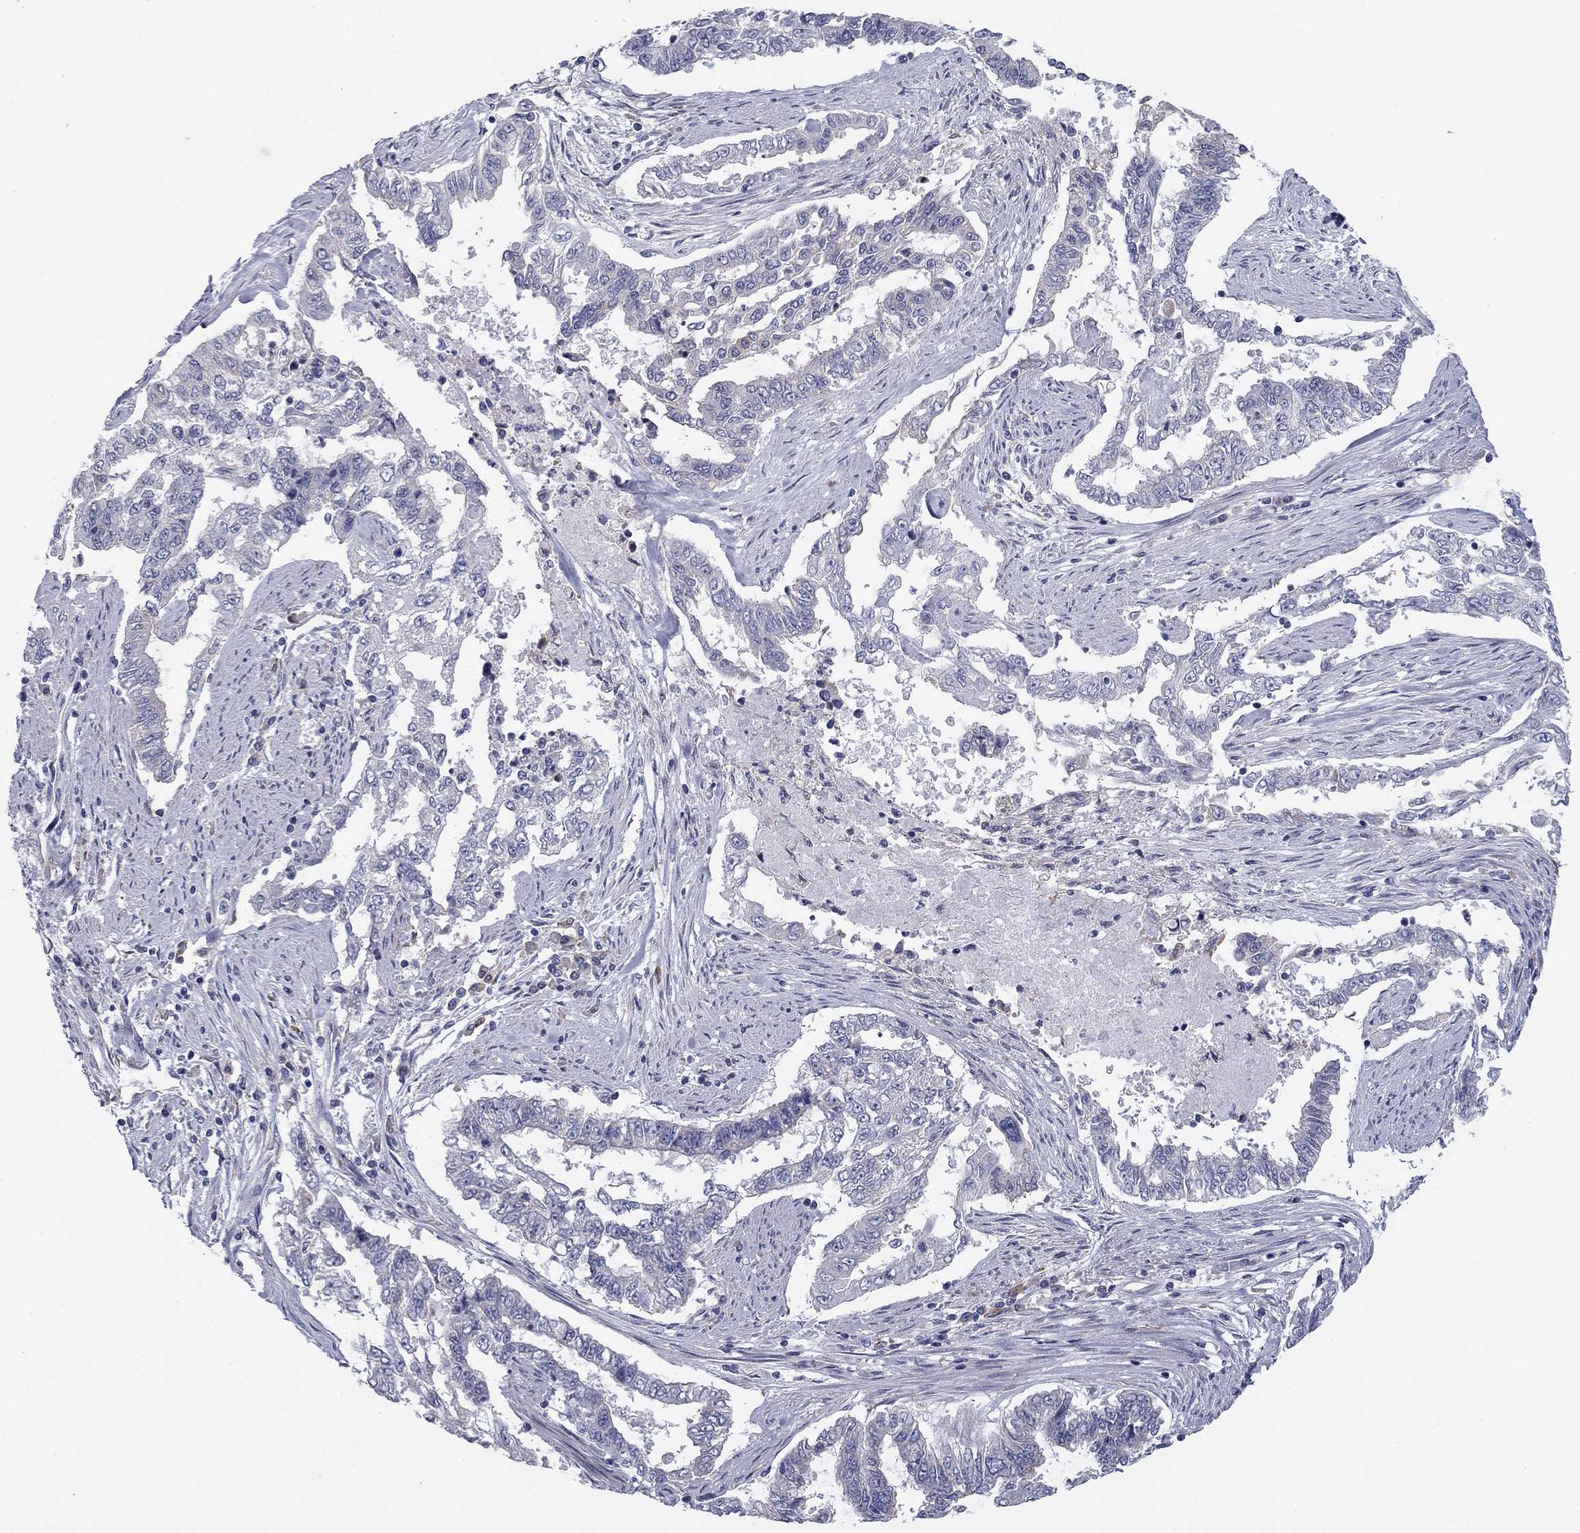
{"staining": {"intensity": "negative", "quantity": "none", "location": "none"}, "tissue": "endometrial cancer", "cell_type": "Tumor cells", "image_type": "cancer", "snomed": [{"axis": "morphology", "description": "Adenocarcinoma, NOS"}, {"axis": "topography", "description": "Uterus"}], "caption": "This is a histopathology image of immunohistochemistry staining of adenocarcinoma (endometrial), which shows no expression in tumor cells.", "gene": "GRK7", "patient": {"sex": "female", "age": 59}}